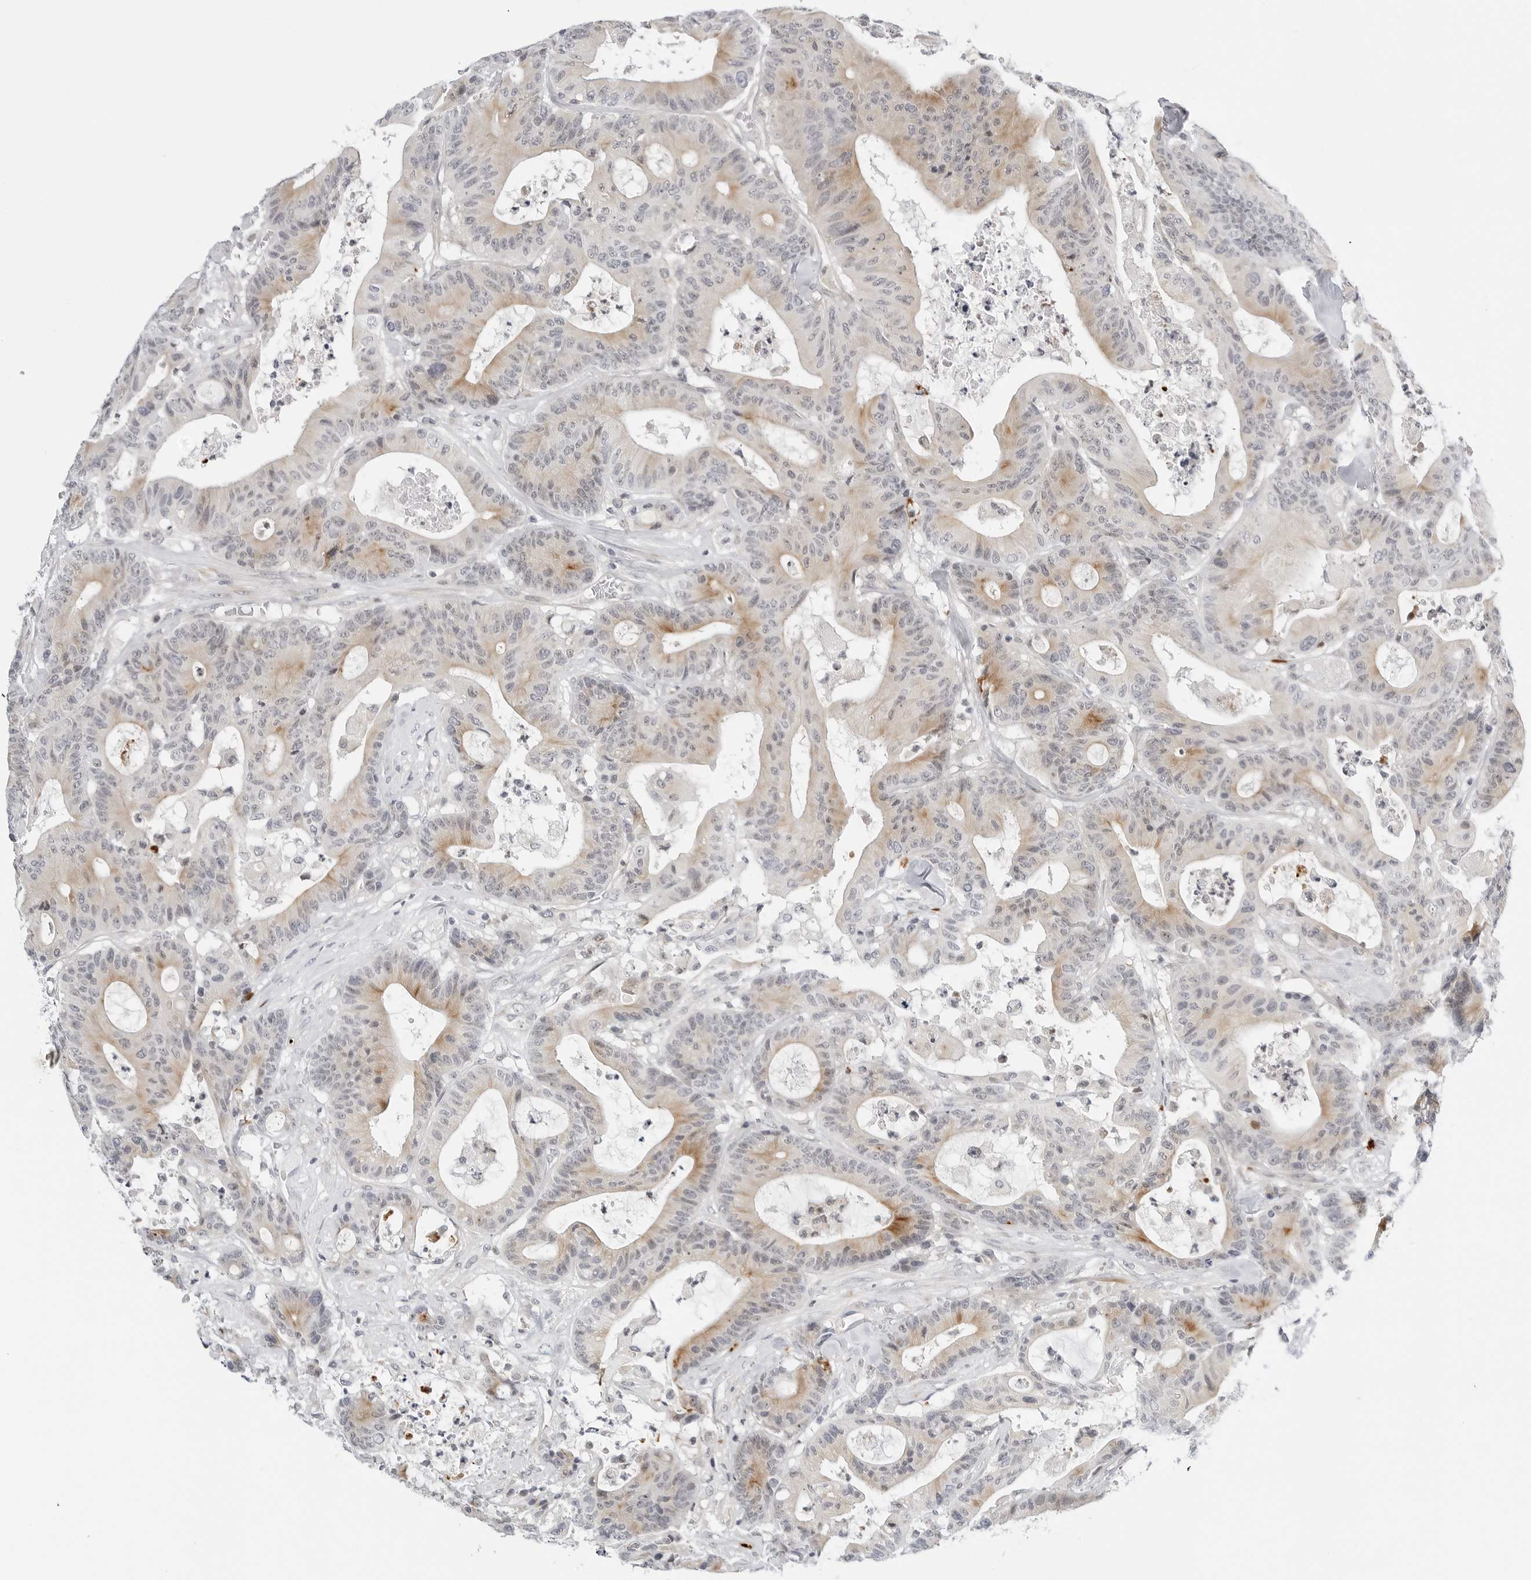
{"staining": {"intensity": "moderate", "quantity": "<25%", "location": "cytoplasmic/membranous"}, "tissue": "colorectal cancer", "cell_type": "Tumor cells", "image_type": "cancer", "snomed": [{"axis": "morphology", "description": "Adenocarcinoma, NOS"}, {"axis": "topography", "description": "Colon"}], "caption": "DAB (3,3'-diaminobenzidine) immunohistochemical staining of human colorectal cancer (adenocarcinoma) demonstrates moderate cytoplasmic/membranous protein staining in about <25% of tumor cells. (DAB IHC with brightfield microscopy, high magnification).", "gene": "MAP2K5", "patient": {"sex": "female", "age": 84}}